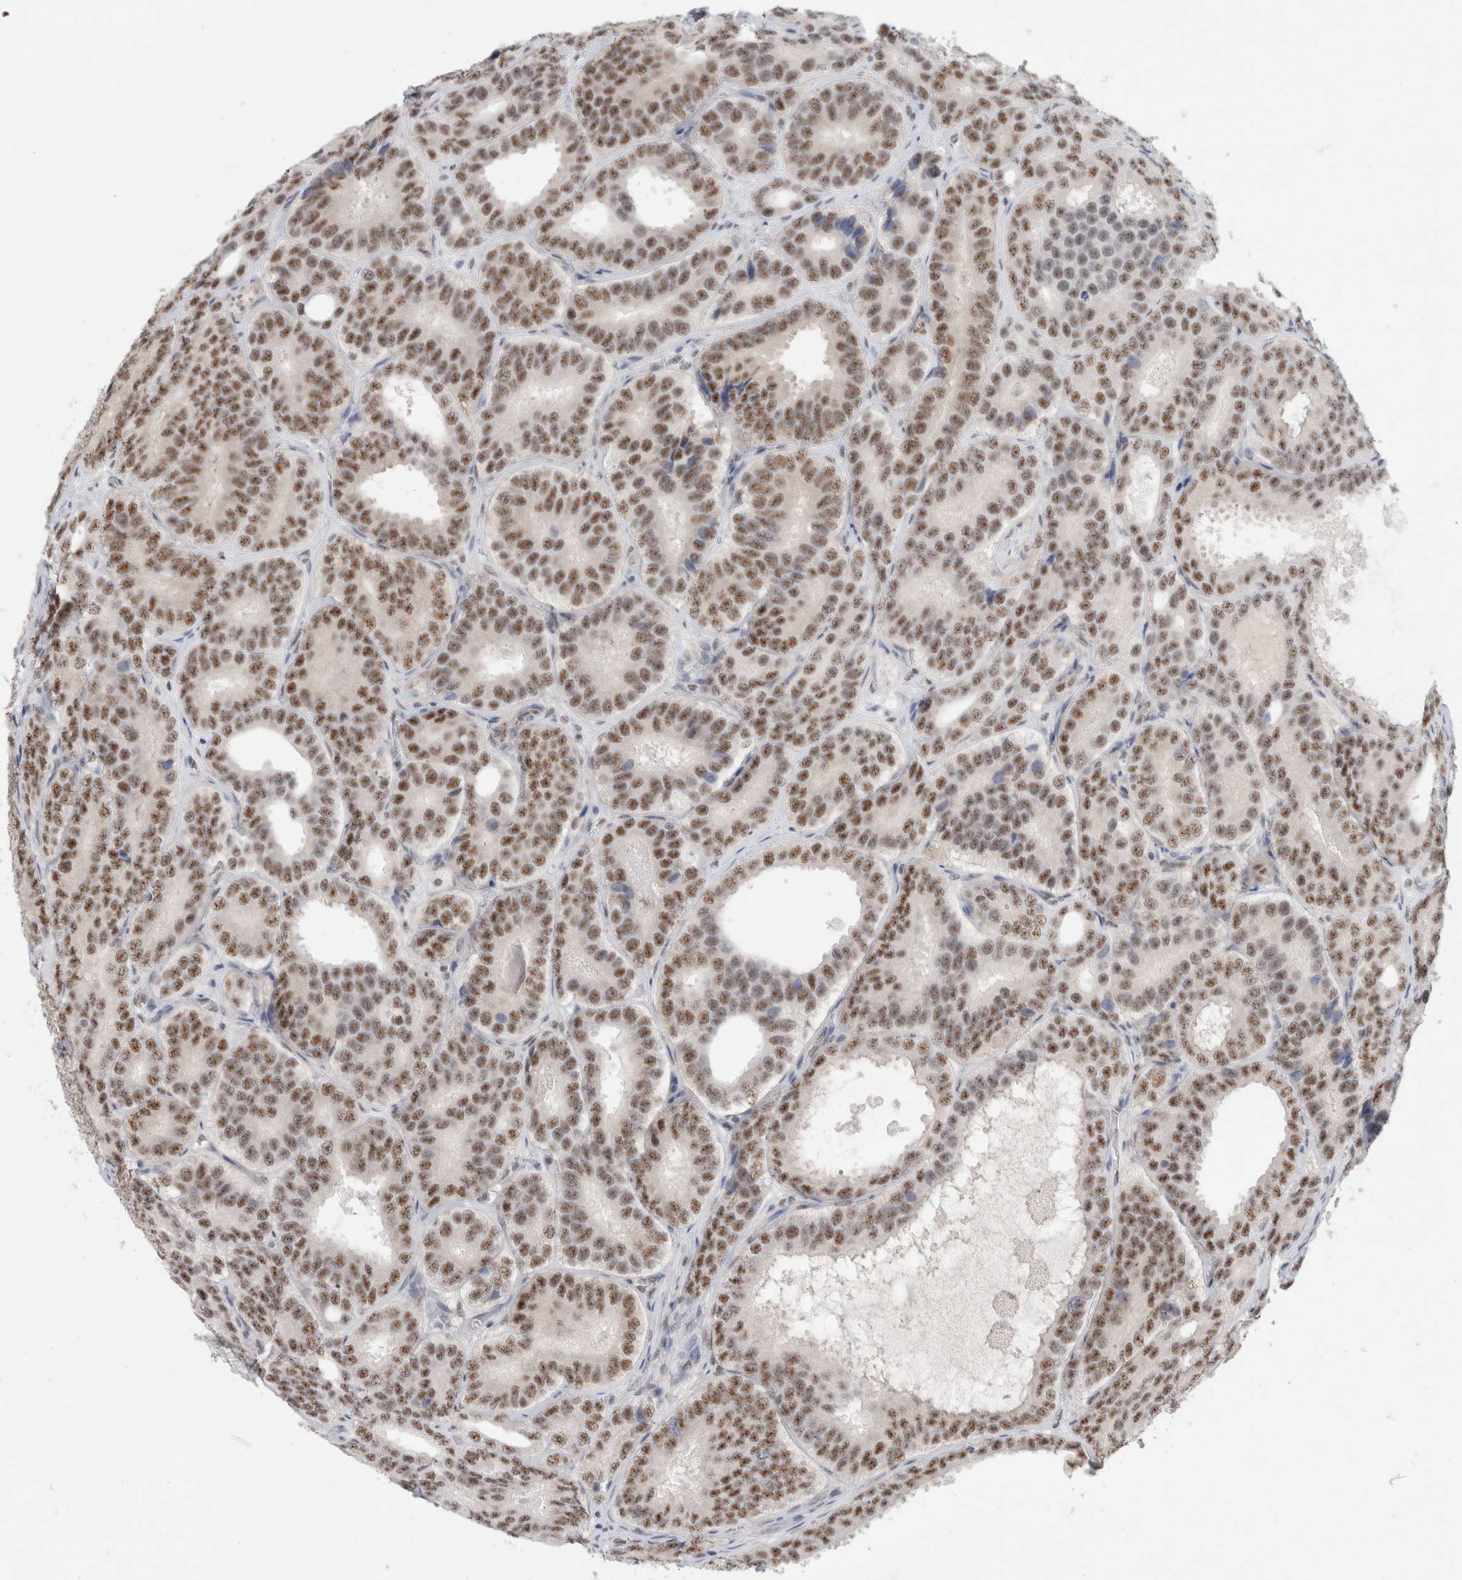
{"staining": {"intensity": "moderate", "quantity": ">75%", "location": "nuclear"}, "tissue": "prostate cancer", "cell_type": "Tumor cells", "image_type": "cancer", "snomed": [{"axis": "morphology", "description": "Adenocarcinoma, High grade"}, {"axis": "topography", "description": "Prostate"}], "caption": "Immunohistochemical staining of human prostate cancer demonstrates moderate nuclear protein staining in approximately >75% of tumor cells.", "gene": "TRMT12", "patient": {"sex": "male", "age": 56}}